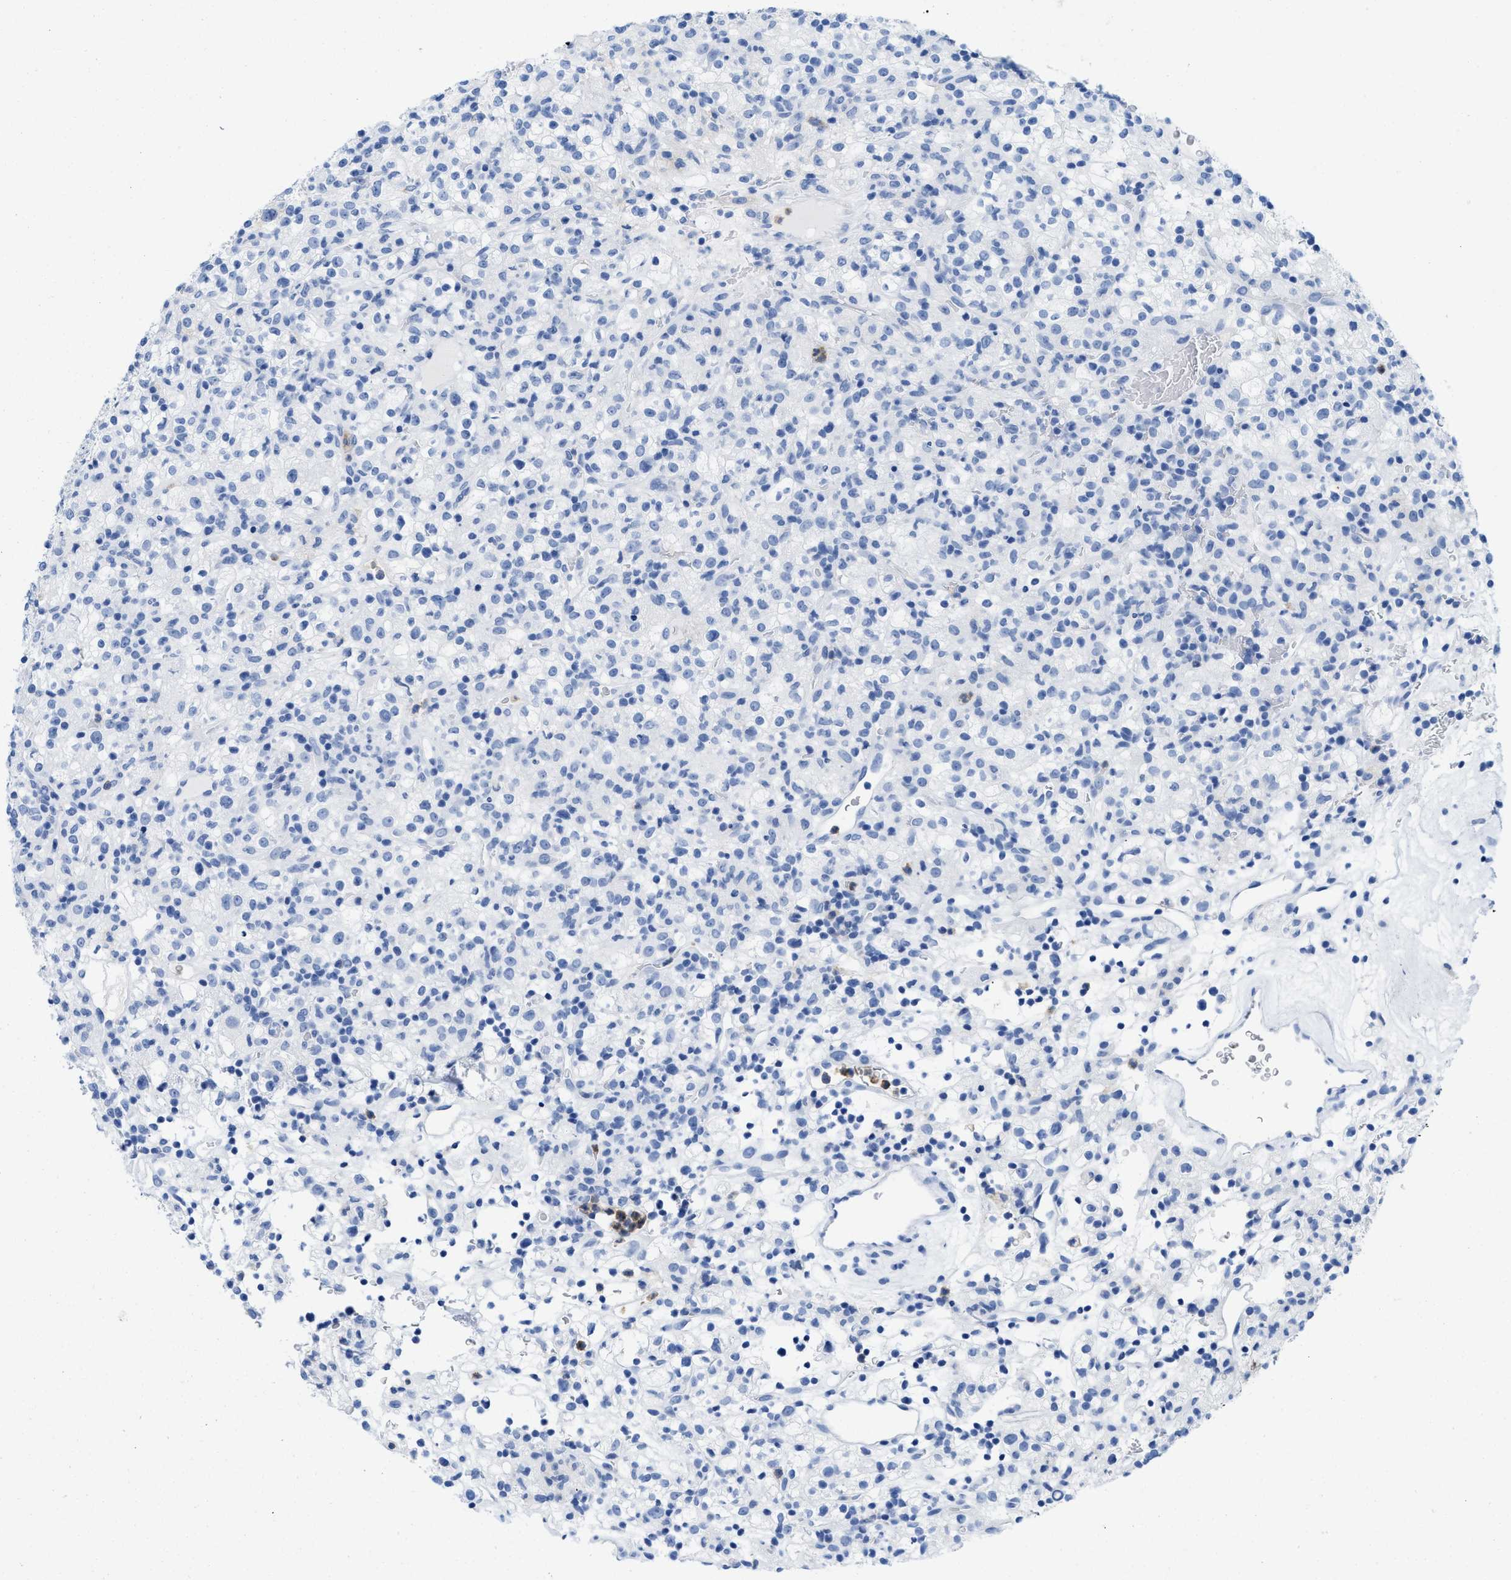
{"staining": {"intensity": "negative", "quantity": "none", "location": "none"}, "tissue": "renal cancer", "cell_type": "Tumor cells", "image_type": "cancer", "snomed": [{"axis": "morphology", "description": "Normal tissue, NOS"}, {"axis": "morphology", "description": "Adenocarcinoma, NOS"}, {"axis": "topography", "description": "Kidney"}], "caption": "A micrograph of renal cancer stained for a protein reveals no brown staining in tumor cells.", "gene": "CR1", "patient": {"sex": "female", "age": 72}}